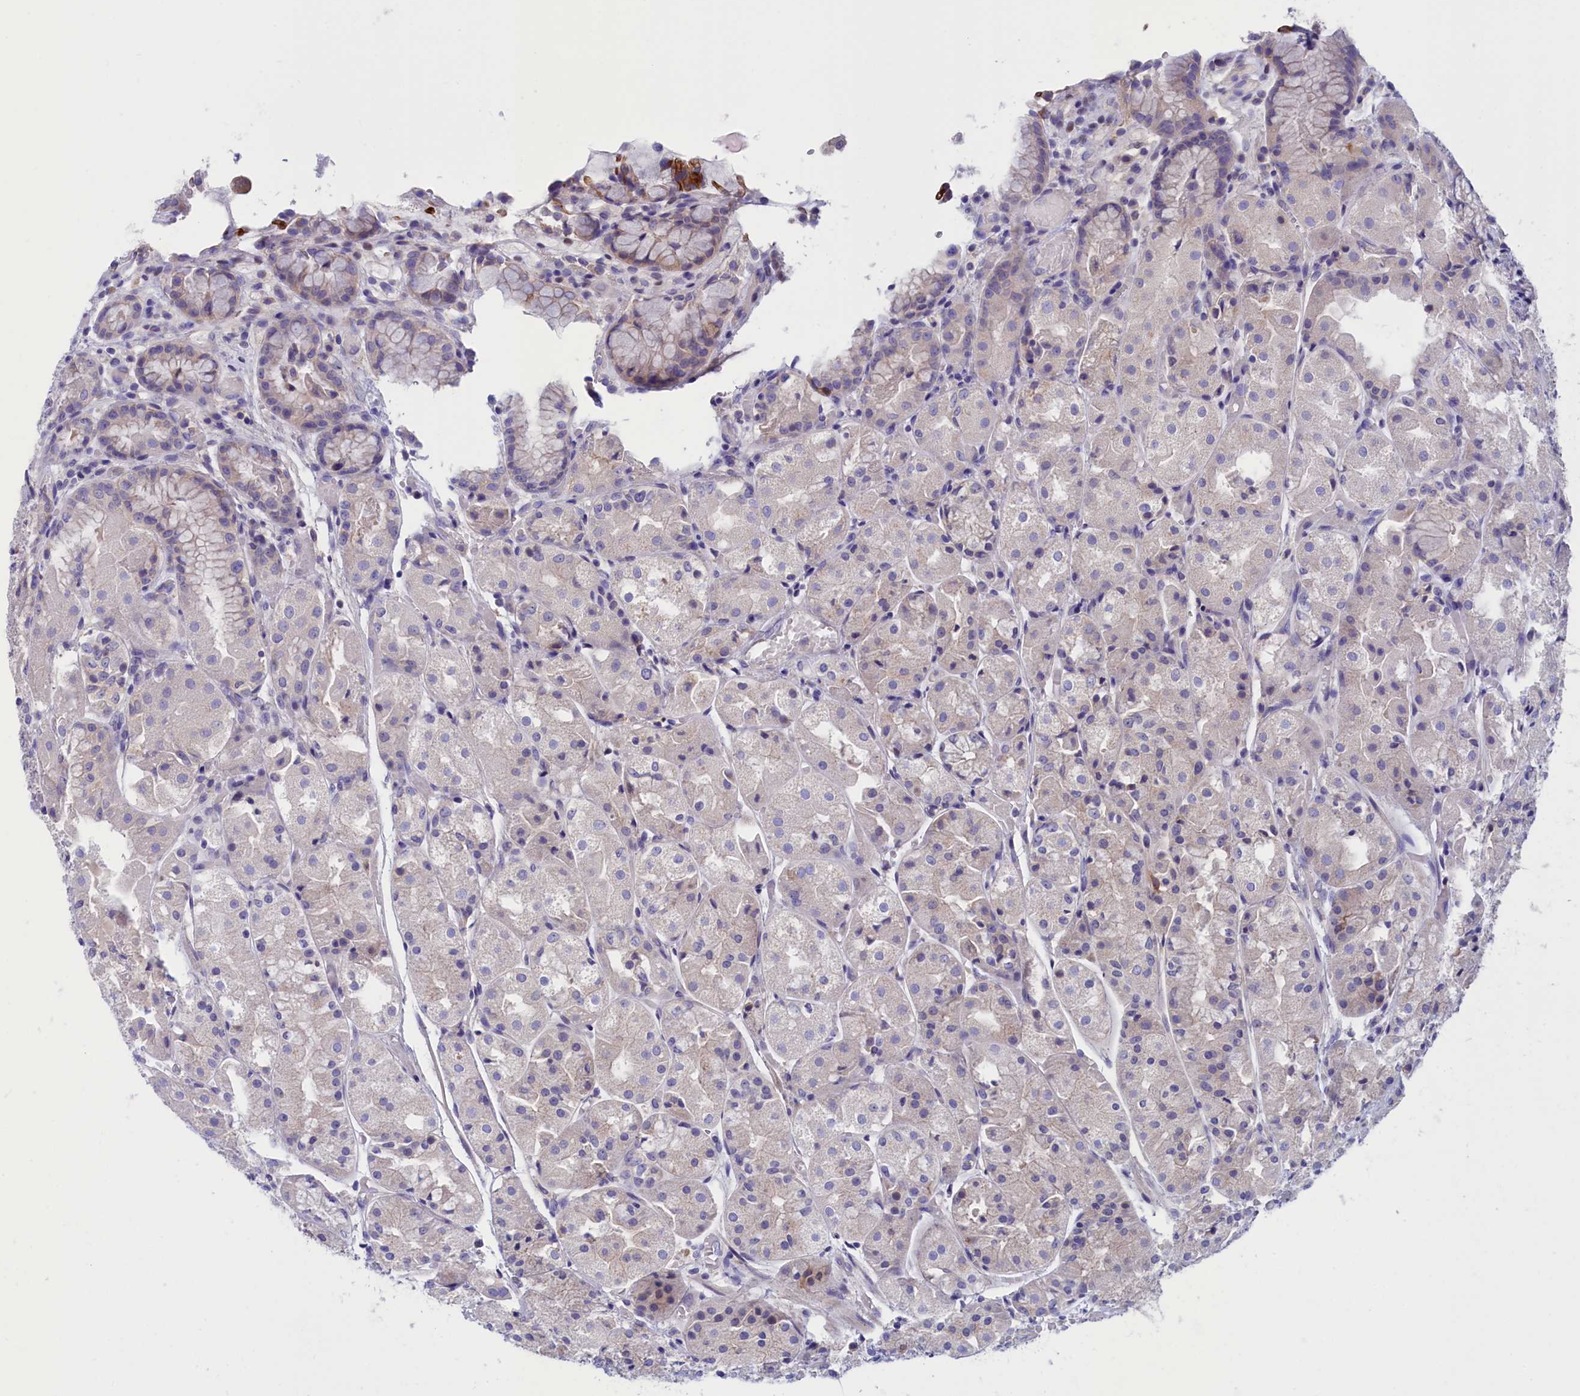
{"staining": {"intensity": "strong", "quantity": "<25%", "location": "cytoplasmic/membranous"}, "tissue": "stomach", "cell_type": "Glandular cells", "image_type": "normal", "snomed": [{"axis": "morphology", "description": "Normal tissue, NOS"}, {"axis": "topography", "description": "Stomach, upper"}], "caption": "Strong cytoplasmic/membranous staining is present in about <25% of glandular cells in benign stomach. (Stains: DAB (3,3'-diaminobenzidine) in brown, nuclei in blue, Microscopy: brightfield microscopy at high magnification).", "gene": "VPS35L", "patient": {"sex": "male", "age": 72}}